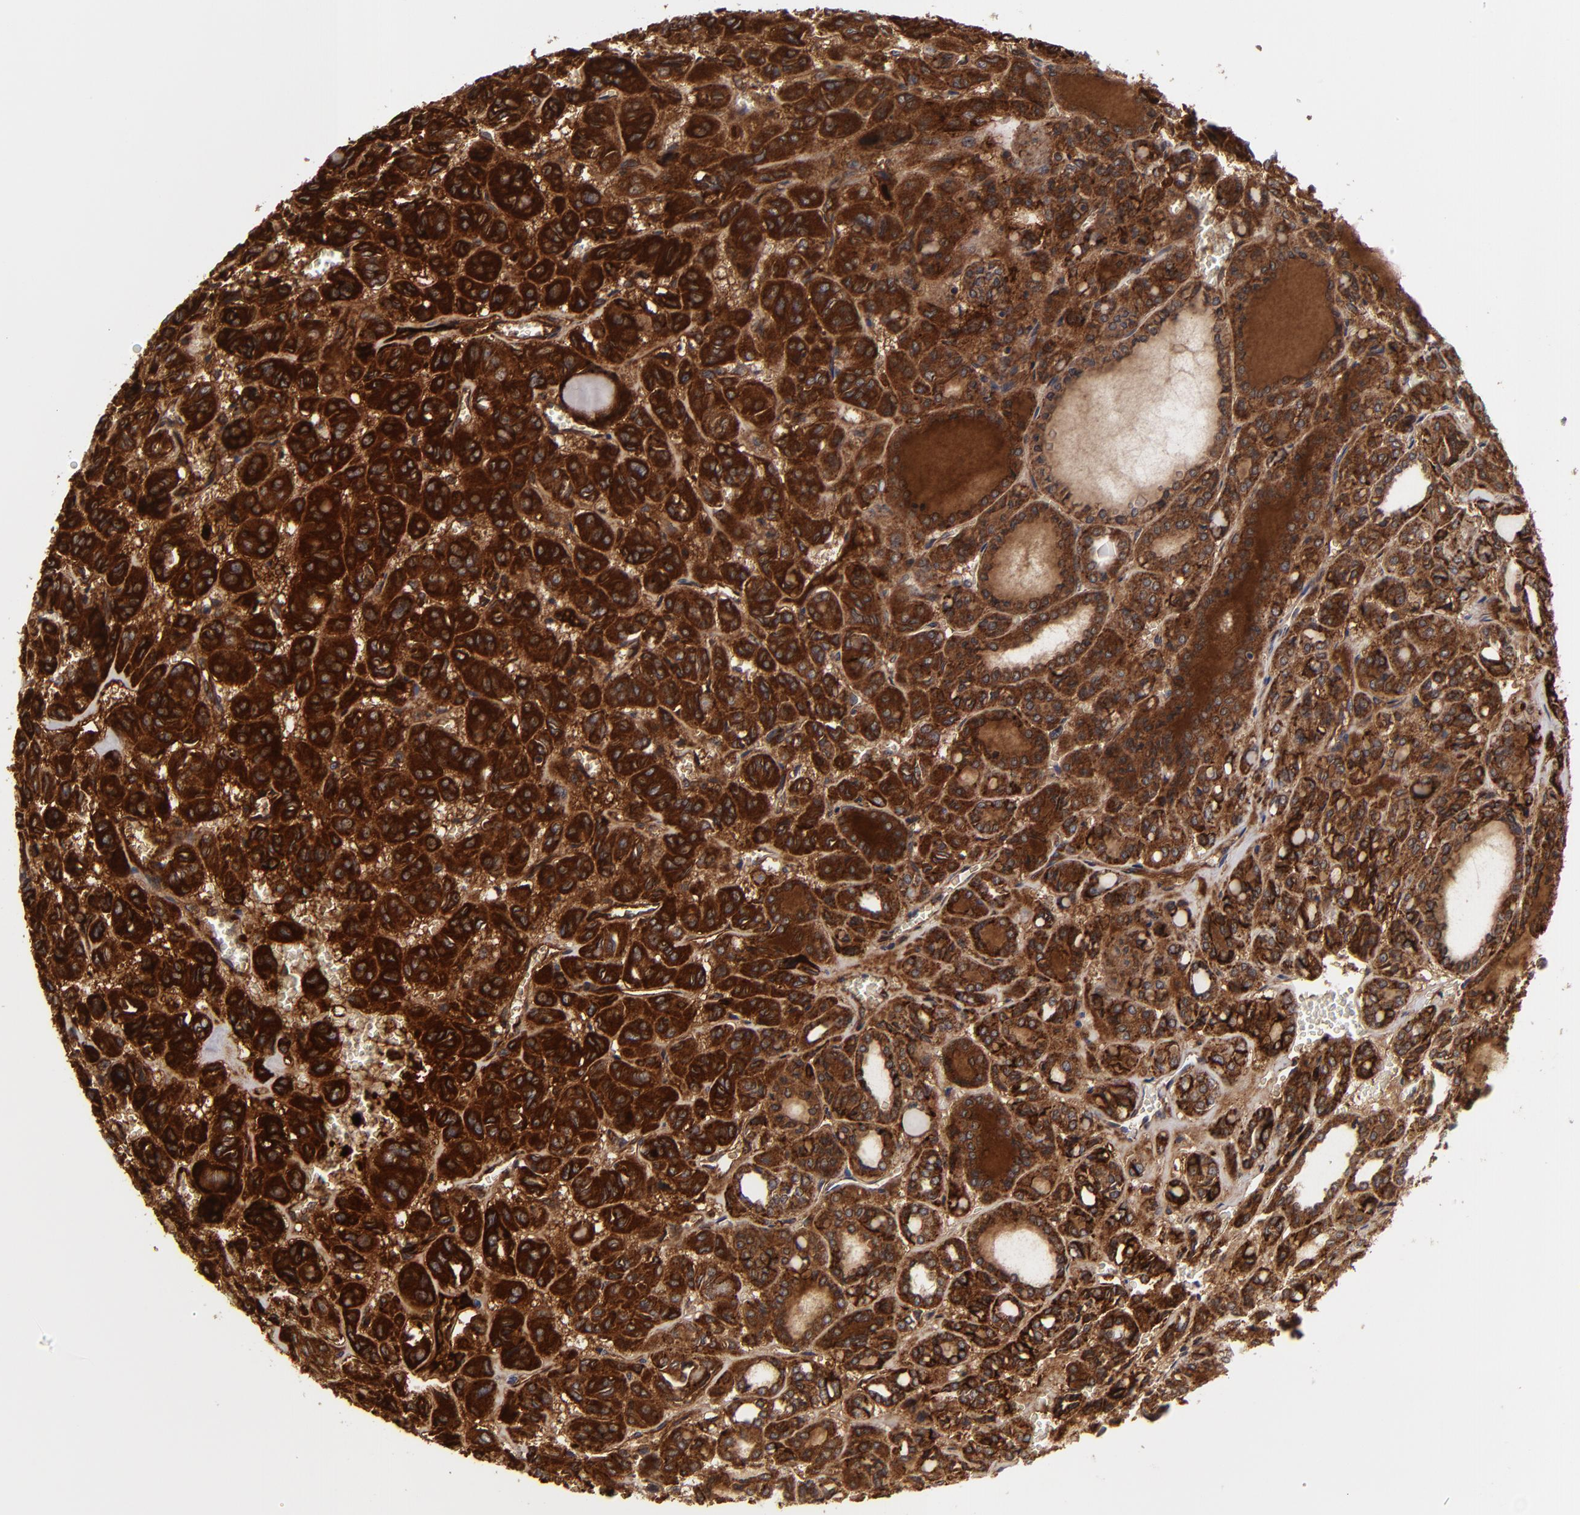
{"staining": {"intensity": "strong", "quantity": ">75%", "location": "cytoplasmic/membranous"}, "tissue": "thyroid cancer", "cell_type": "Tumor cells", "image_type": "cancer", "snomed": [{"axis": "morphology", "description": "Follicular adenoma carcinoma, NOS"}, {"axis": "topography", "description": "Thyroid gland"}], "caption": "Protein staining reveals strong cytoplasmic/membranous staining in approximately >75% of tumor cells in follicular adenoma carcinoma (thyroid). (DAB (3,3'-diaminobenzidine) IHC with brightfield microscopy, high magnification).", "gene": "ALCAM", "patient": {"sex": "female", "age": 71}}